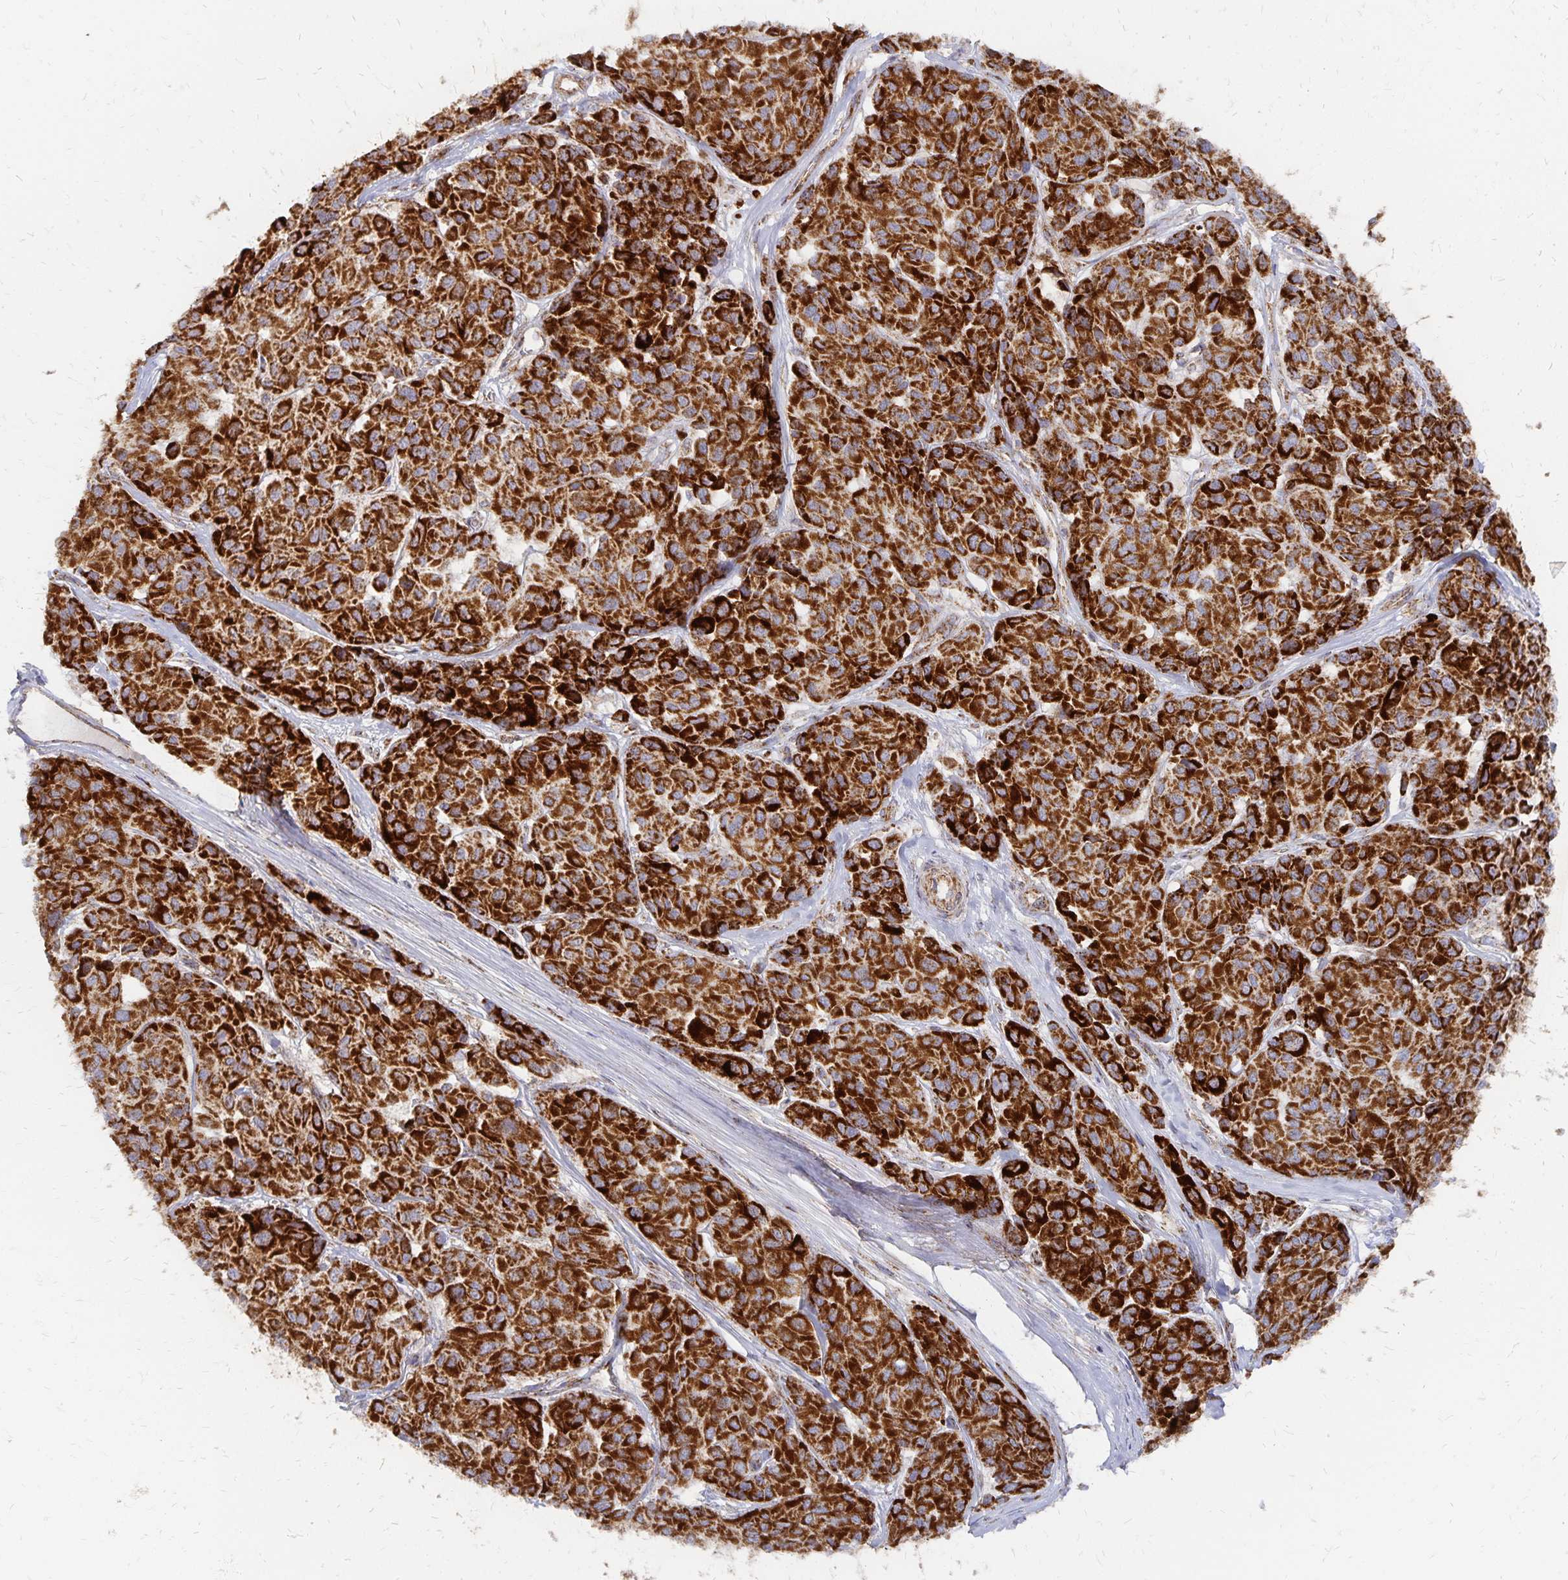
{"staining": {"intensity": "strong", "quantity": ">75%", "location": "cytoplasmic/membranous"}, "tissue": "melanoma", "cell_type": "Tumor cells", "image_type": "cancer", "snomed": [{"axis": "morphology", "description": "Malignant melanoma, NOS"}, {"axis": "topography", "description": "Skin"}], "caption": "IHC micrograph of human melanoma stained for a protein (brown), which exhibits high levels of strong cytoplasmic/membranous positivity in approximately >75% of tumor cells.", "gene": "STOML2", "patient": {"sex": "female", "age": 66}}